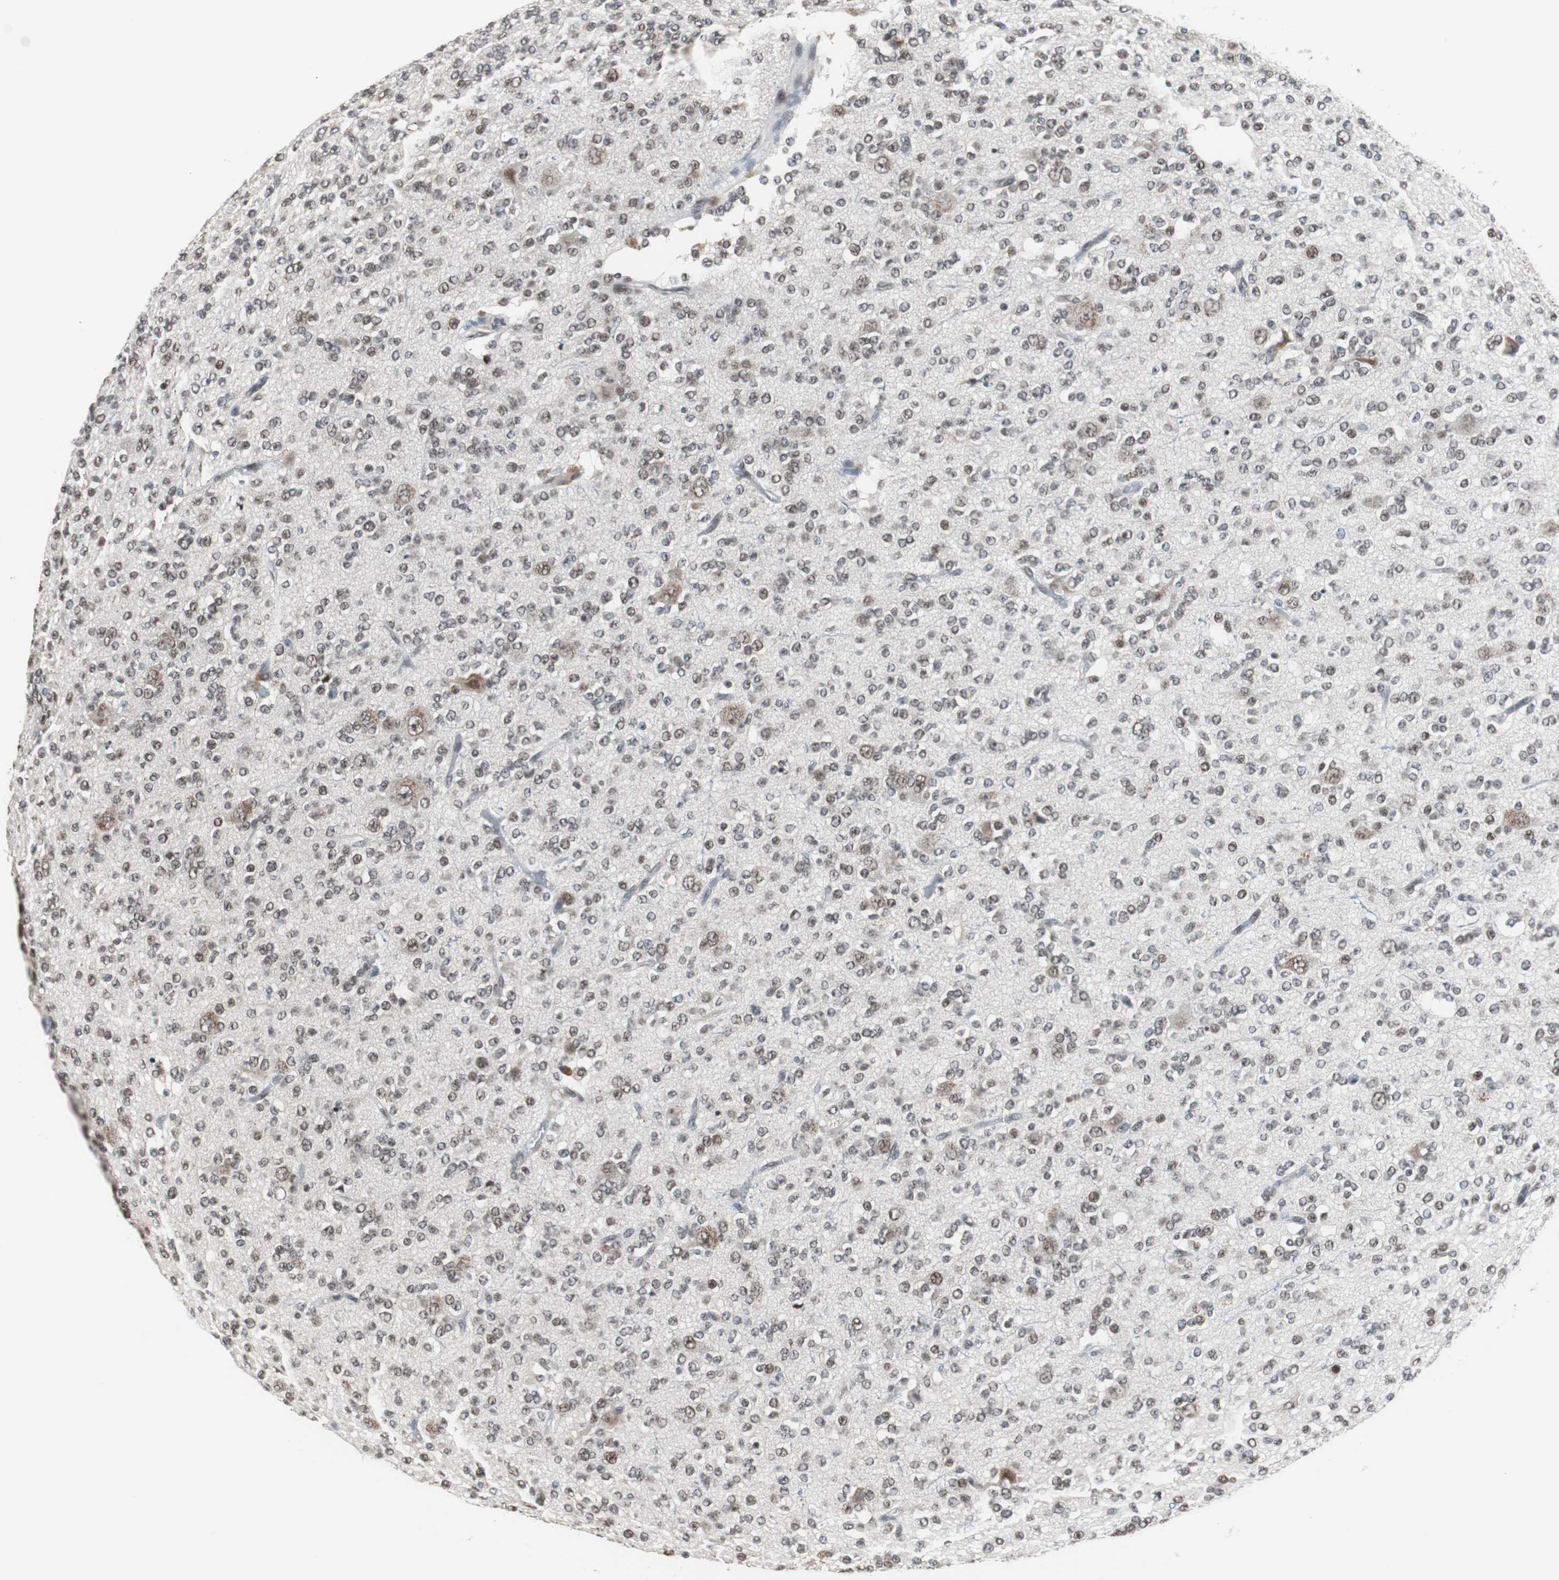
{"staining": {"intensity": "moderate", "quantity": "25%-75%", "location": "cytoplasmic/membranous,nuclear"}, "tissue": "glioma", "cell_type": "Tumor cells", "image_type": "cancer", "snomed": [{"axis": "morphology", "description": "Glioma, malignant, Low grade"}, {"axis": "topography", "description": "Brain"}], "caption": "About 25%-75% of tumor cells in glioma exhibit moderate cytoplasmic/membranous and nuclear protein positivity as visualized by brown immunohistochemical staining.", "gene": "TAF7", "patient": {"sex": "male", "age": 38}}